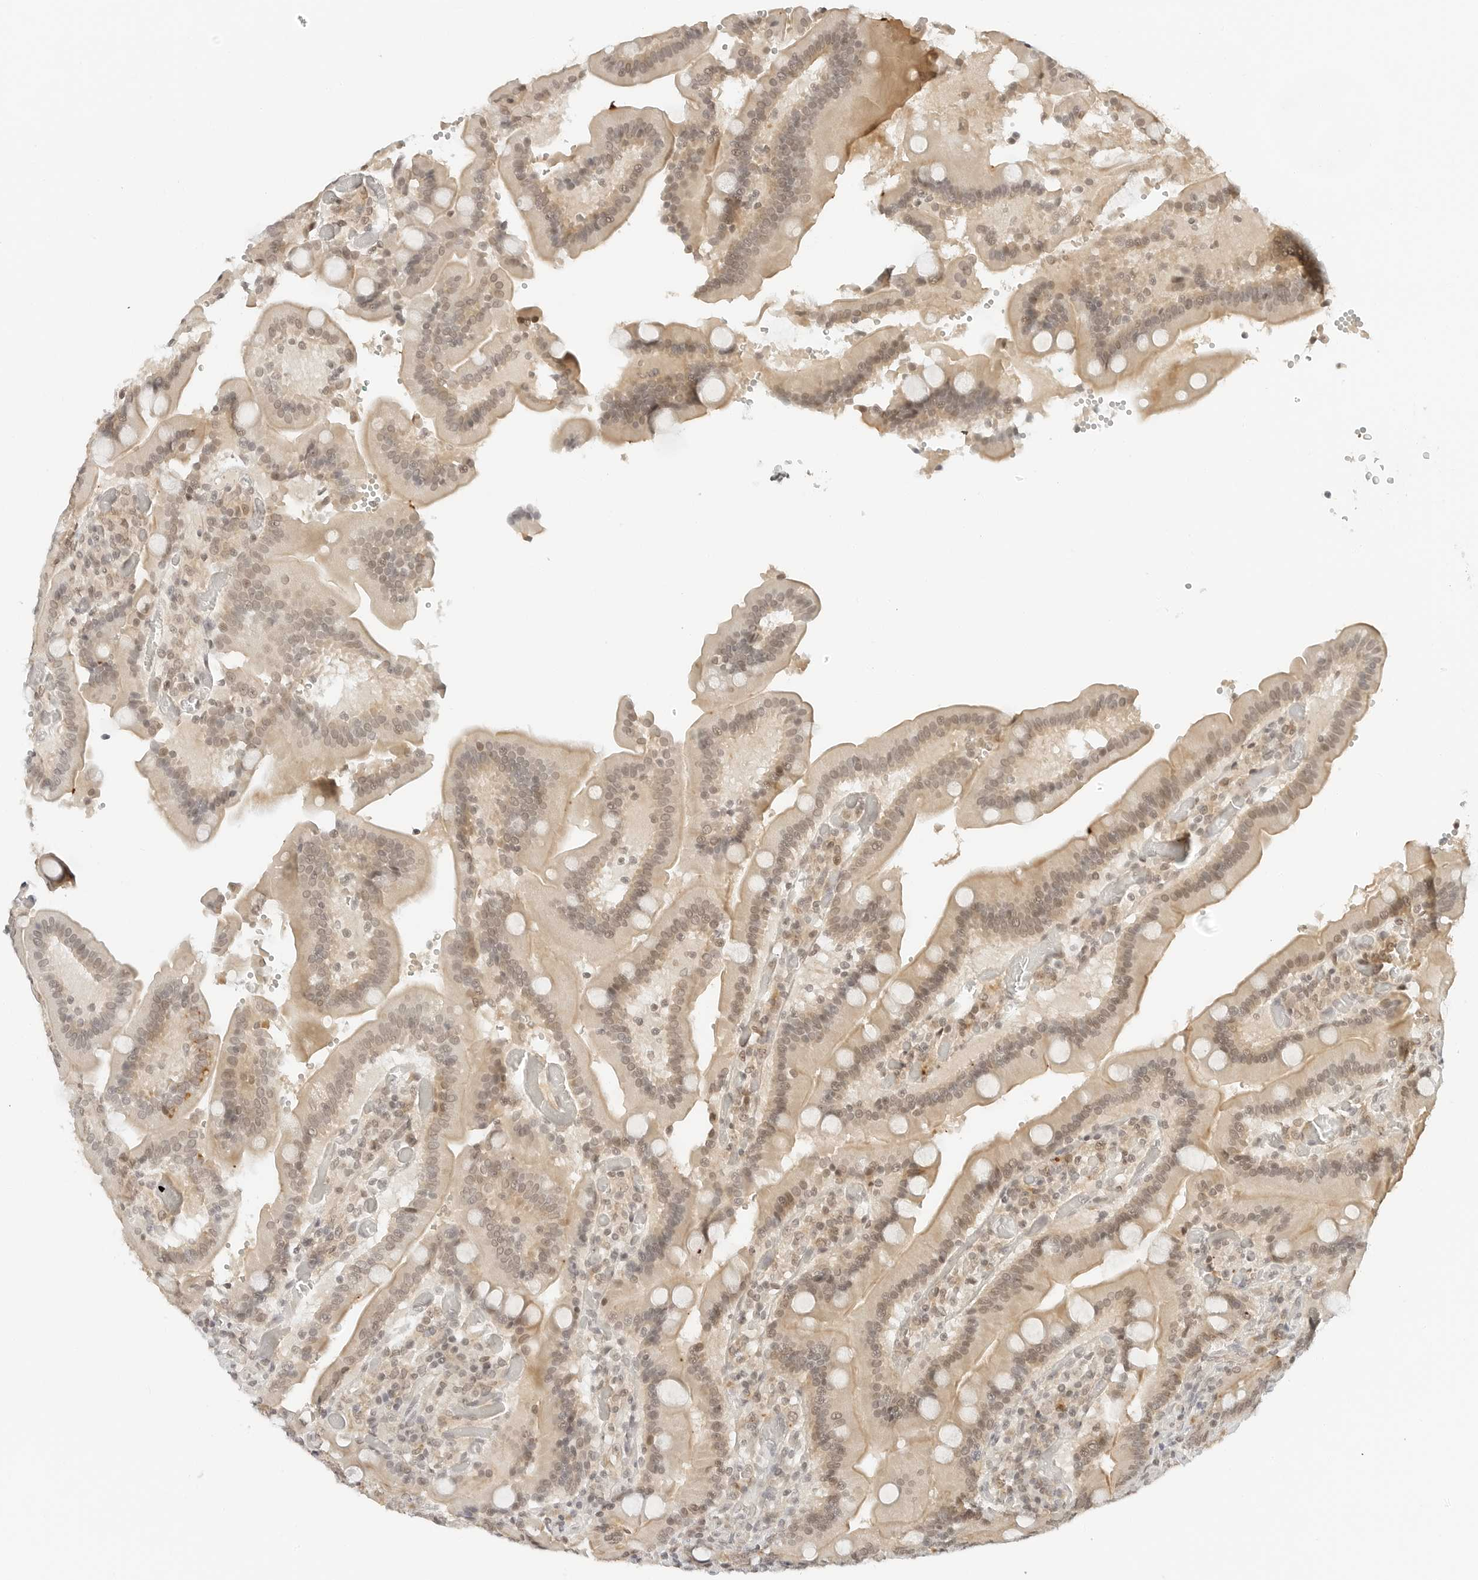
{"staining": {"intensity": "moderate", "quantity": ">75%", "location": "cytoplasmic/membranous,nuclear"}, "tissue": "duodenum", "cell_type": "Glandular cells", "image_type": "normal", "snomed": [{"axis": "morphology", "description": "Normal tissue, NOS"}, {"axis": "topography", "description": "Duodenum"}], "caption": "Immunohistochemical staining of unremarkable human duodenum exhibits medium levels of moderate cytoplasmic/membranous,nuclear expression in about >75% of glandular cells. The staining is performed using DAB brown chromogen to label protein expression. The nuclei are counter-stained blue using hematoxylin.", "gene": "NEO1", "patient": {"sex": "female", "age": 62}}